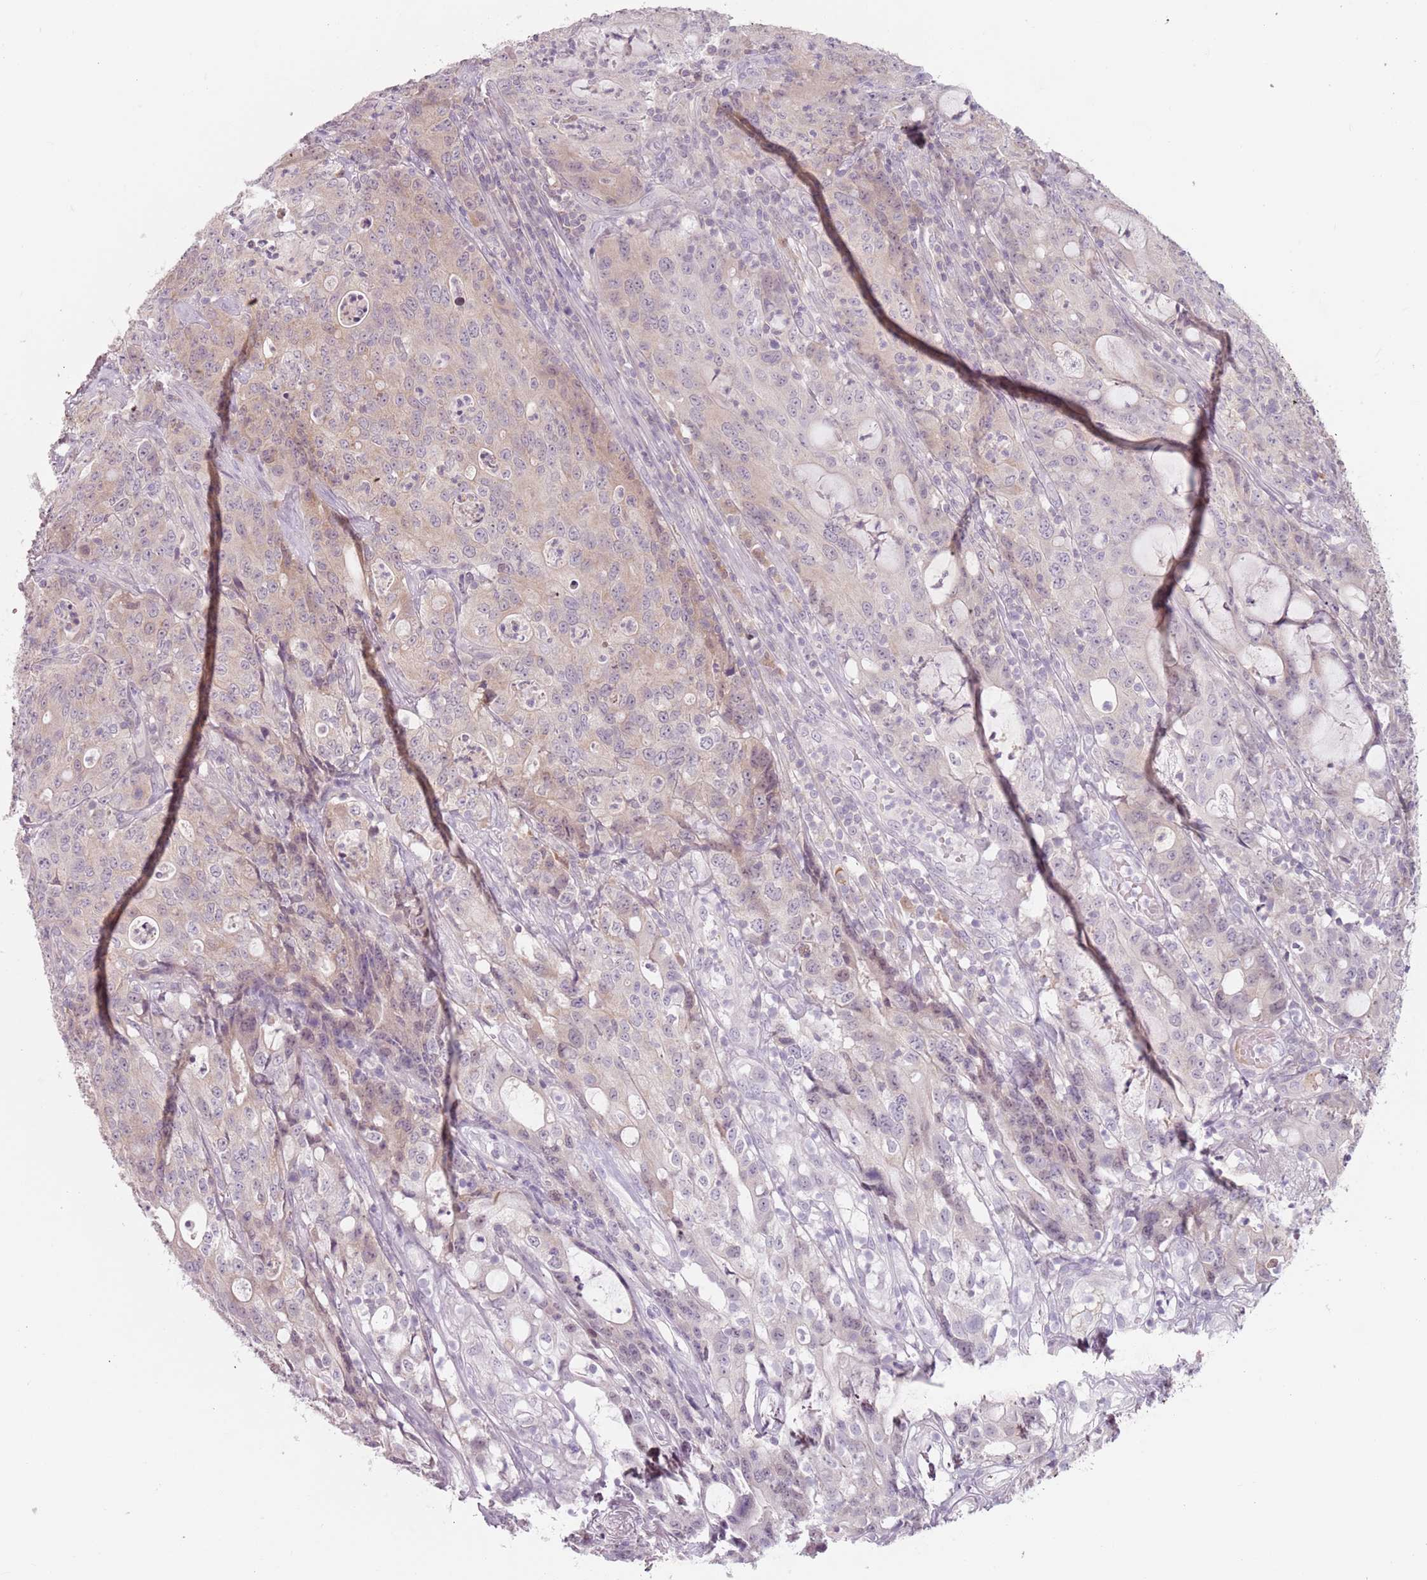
{"staining": {"intensity": "weak", "quantity": "<25%", "location": "nuclear"}, "tissue": "colorectal cancer", "cell_type": "Tumor cells", "image_type": "cancer", "snomed": [{"axis": "morphology", "description": "Adenocarcinoma, NOS"}, {"axis": "topography", "description": "Colon"}], "caption": "Immunohistochemistry of human colorectal cancer shows no staining in tumor cells. (Stains: DAB IHC with hematoxylin counter stain, Microscopy: brightfield microscopy at high magnification).", "gene": "NAXE", "patient": {"sex": "male", "age": 83}}